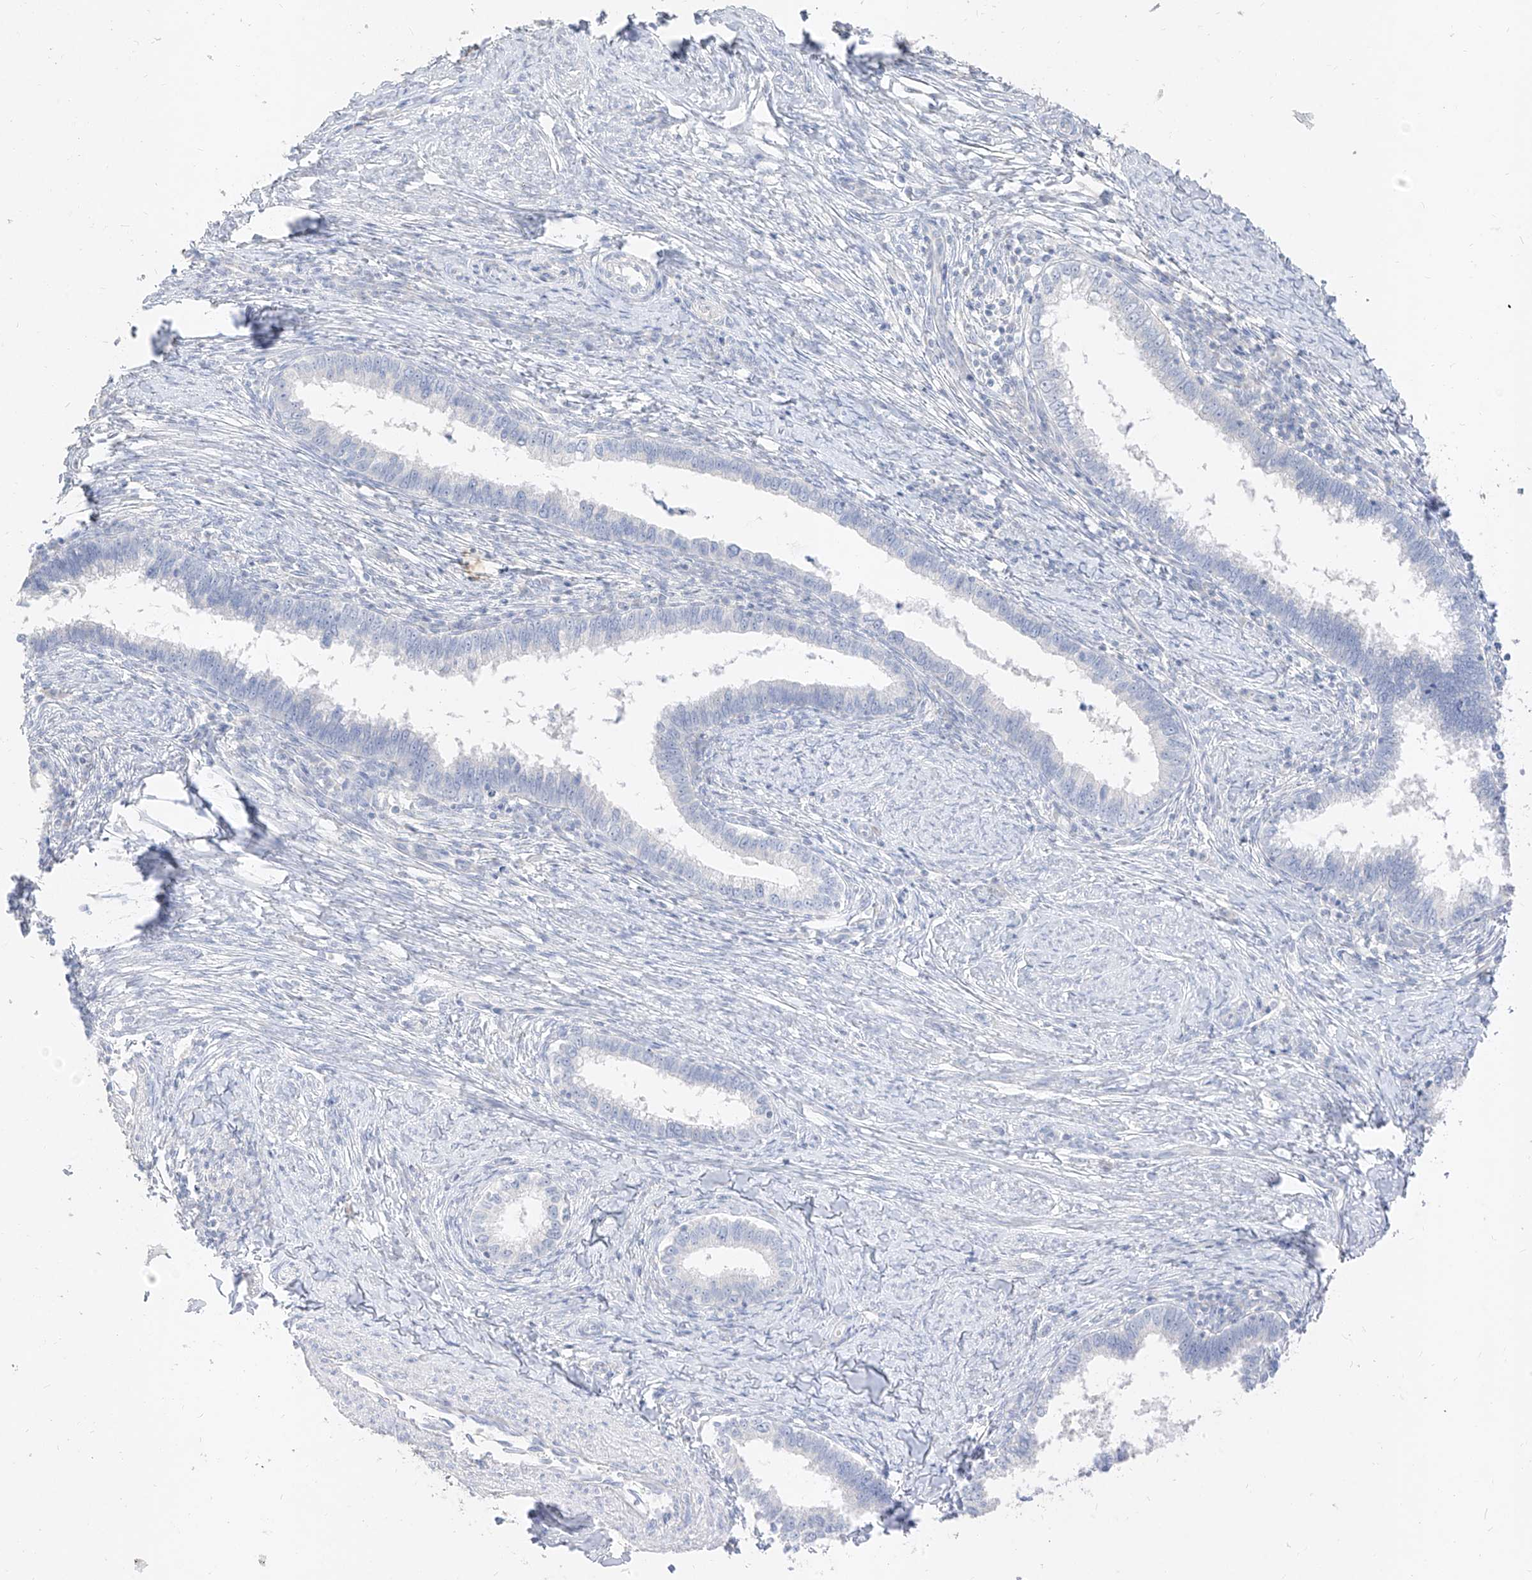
{"staining": {"intensity": "negative", "quantity": "none", "location": "none"}, "tissue": "cervical cancer", "cell_type": "Tumor cells", "image_type": "cancer", "snomed": [{"axis": "morphology", "description": "Adenocarcinoma, NOS"}, {"axis": "topography", "description": "Cervix"}], "caption": "High magnification brightfield microscopy of adenocarcinoma (cervical) stained with DAB (3,3'-diaminobenzidine) (brown) and counterstained with hematoxylin (blue): tumor cells show no significant staining.", "gene": "ZZEF1", "patient": {"sex": "female", "age": 36}}